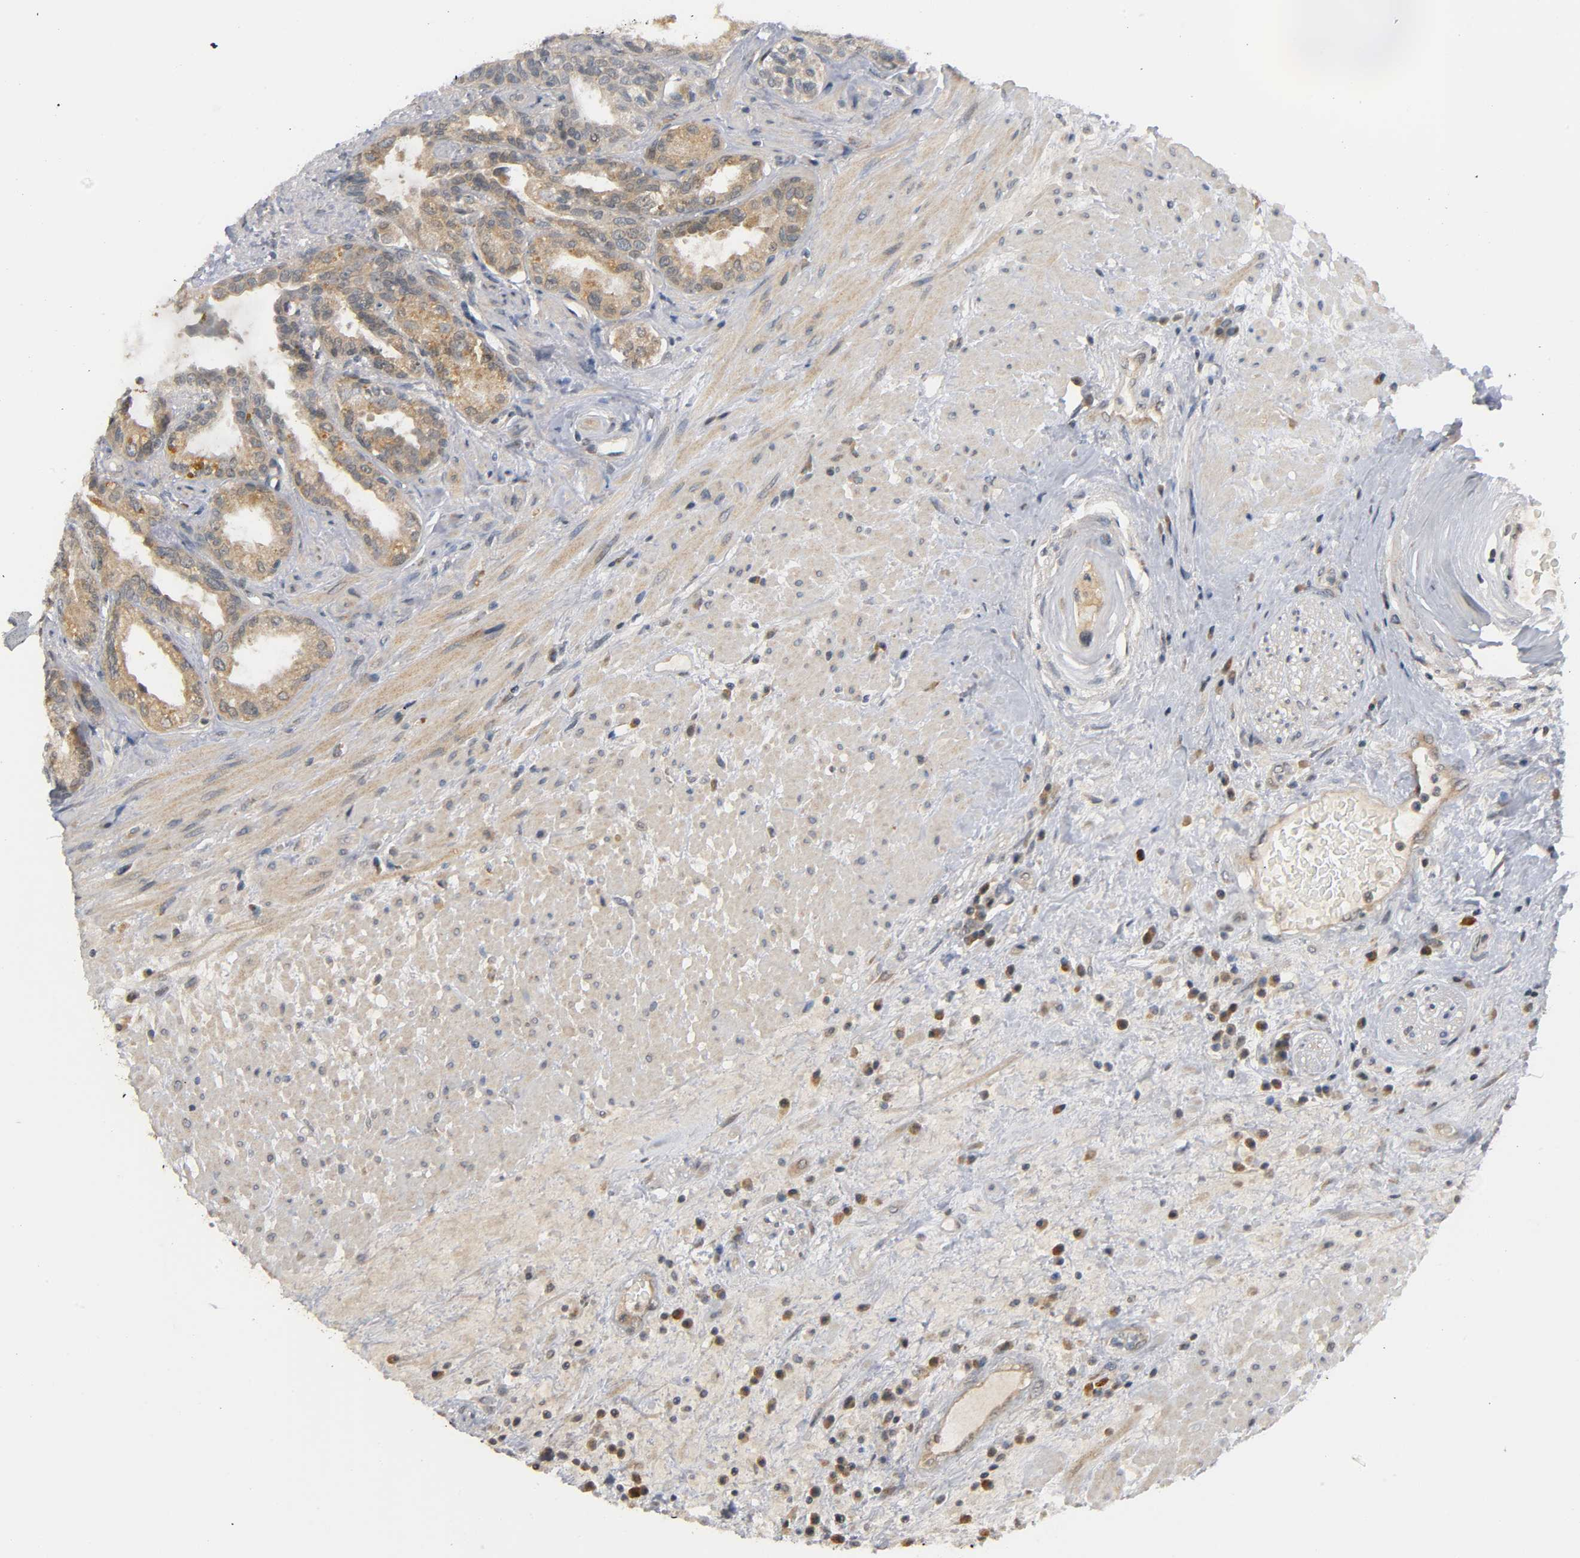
{"staining": {"intensity": "moderate", "quantity": ">75%", "location": "cytoplasmic/membranous"}, "tissue": "seminal vesicle", "cell_type": "Glandular cells", "image_type": "normal", "snomed": [{"axis": "morphology", "description": "Normal tissue, NOS"}, {"axis": "topography", "description": "Seminal veicle"}], "caption": "Protein expression analysis of benign seminal vesicle demonstrates moderate cytoplasmic/membranous staining in approximately >75% of glandular cells. (DAB (3,3'-diaminobenzidine) IHC with brightfield microscopy, high magnification).", "gene": "MAPK8", "patient": {"sex": "male", "age": 61}}